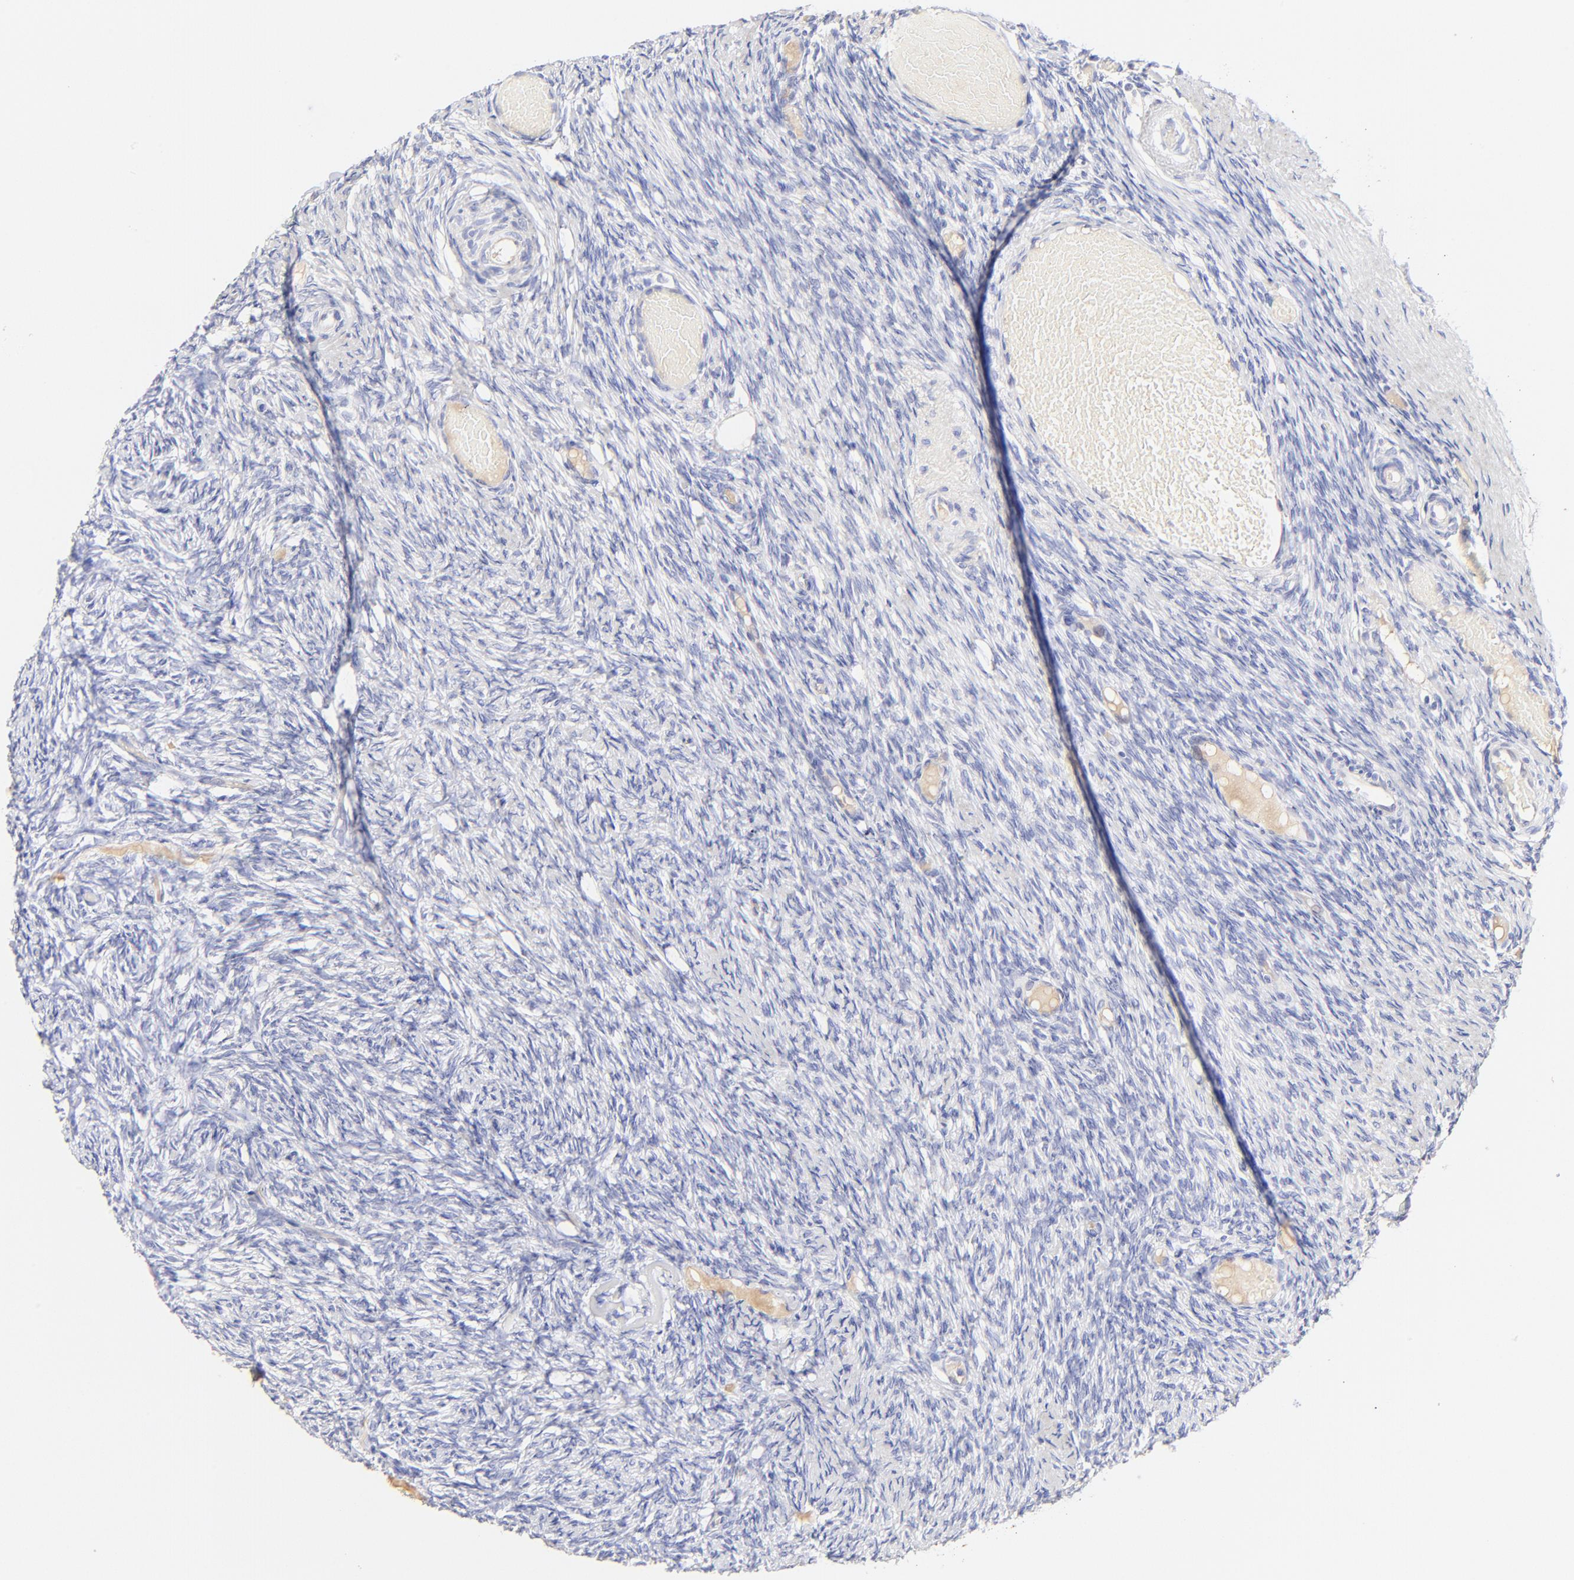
{"staining": {"intensity": "negative", "quantity": "none", "location": "none"}, "tissue": "ovary", "cell_type": "Follicle cells", "image_type": "normal", "snomed": [{"axis": "morphology", "description": "Normal tissue, NOS"}, {"axis": "topography", "description": "Ovary"}], "caption": "DAB immunohistochemical staining of benign human ovary demonstrates no significant positivity in follicle cells.", "gene": "ASB9", "patient": {"sex": "female", "age": 60}}